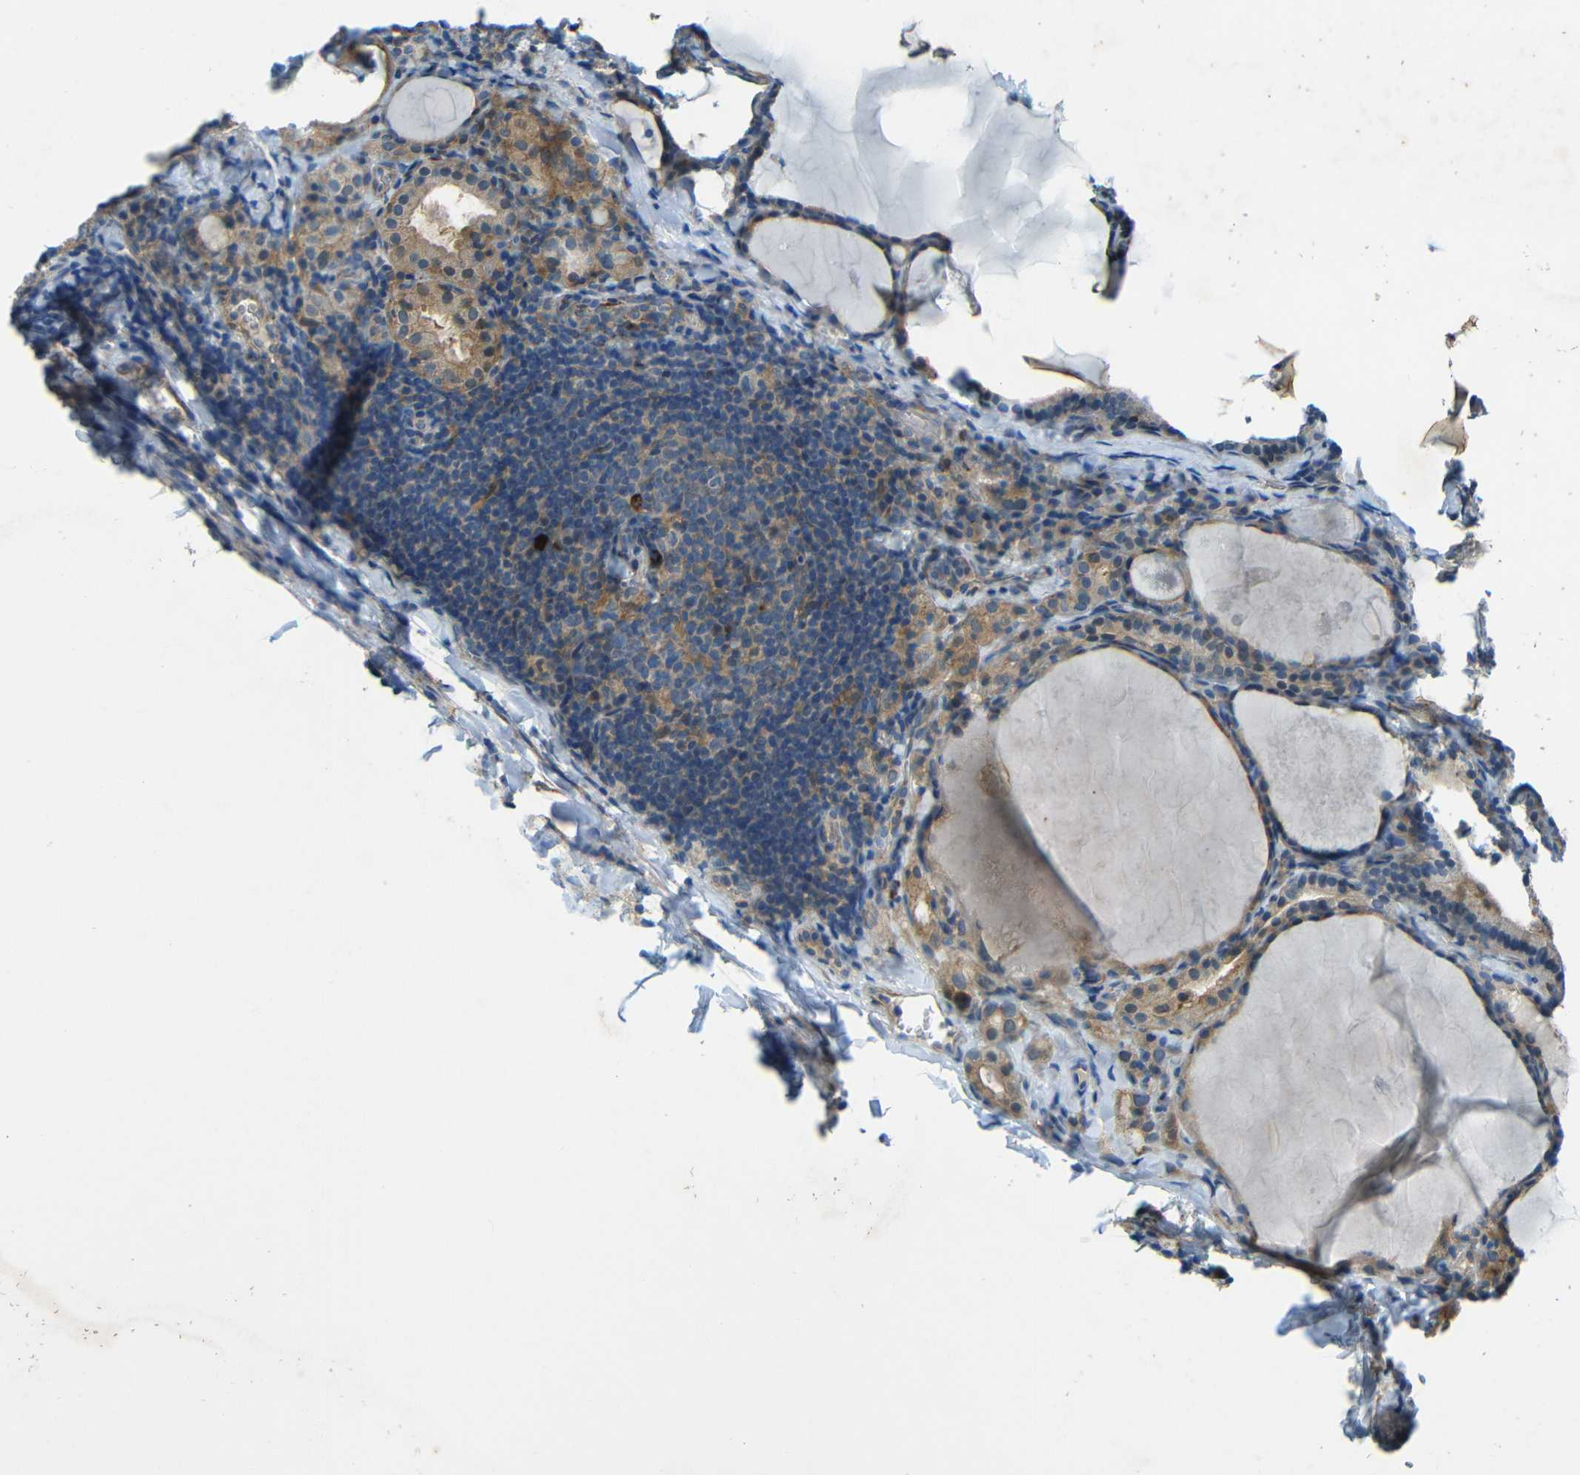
{"staining": {"intensity": "moderate", "quantity": ">75%", "location": "cytoplasmic/membranous"}, "tissue": "thyroid cancer", "cell_type": "Tumor cells", "image_type": "cancer", "snomed": [{"axis": "morphology", "description": "Papillary adenocarcinoma, NOS"}, {"axis": "topography", "description": "Thyroid gland"}], "caption": "Brown immunohistochemical staining in thyroid papillary adenocarcinoma displays moderate cytoplasmic/membranous positivity in about >75% of tumor cells. Nuclei are stained in blue.", "gene": "CYP26B1", "patient": {"sex": "female", "age": 42}}